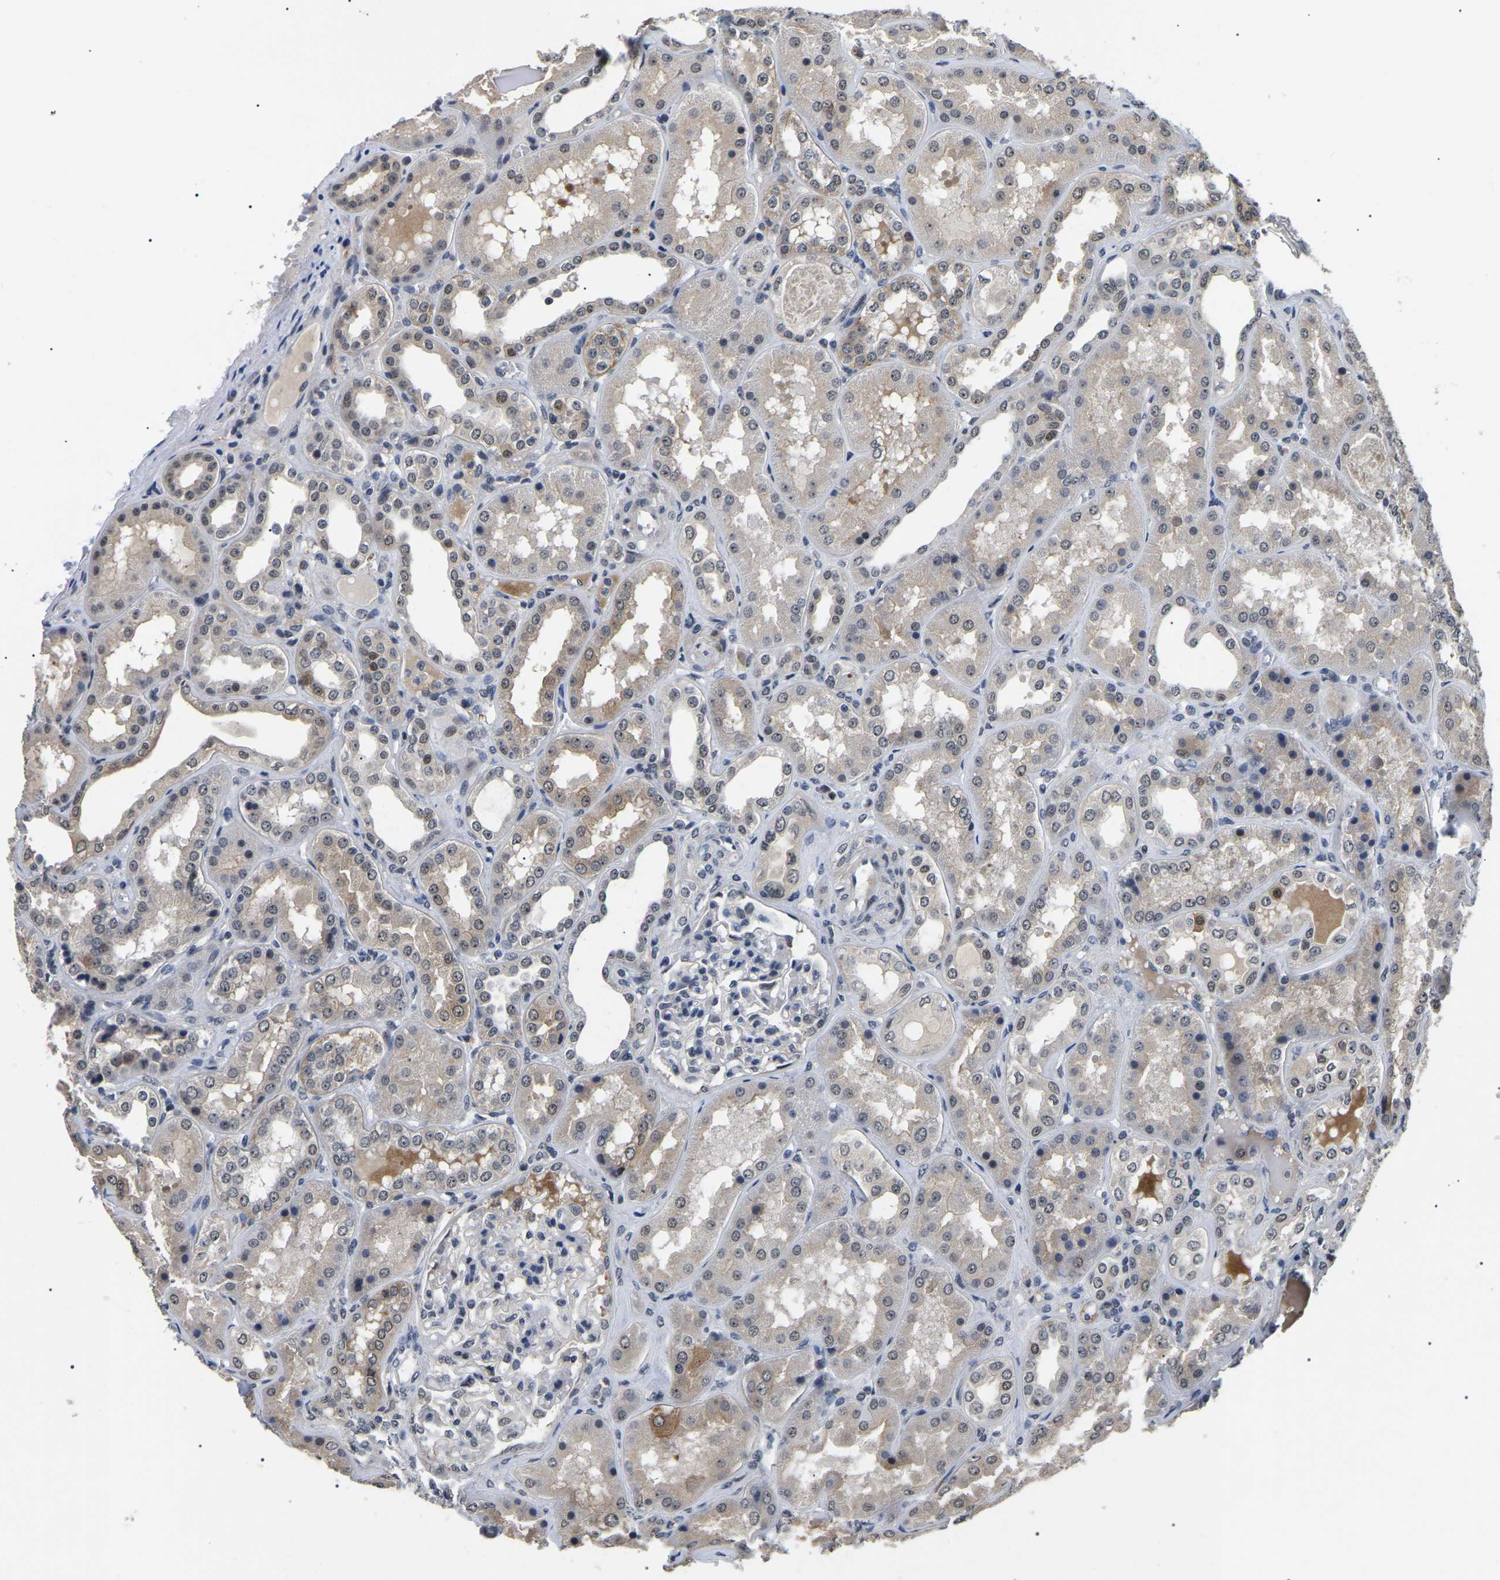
{"staining": {"intensity": "negative", "quantity": "none", "location": "none"}, "tissue": "kidney", "cell_type": "Cells in glomeruli", "image_type": "normal", "snomed": [{"axis": "morphology", "description": "Normal tissue, NOS"}, {"axis": "topography", "description": "Kidney"}], "caption": "Kidney stained for a protein using immunohistochemistry demonstrates no expression cells in glomeruli.", "gene": "PPM1E", "patient": {"sex": "female", "age": 56}}